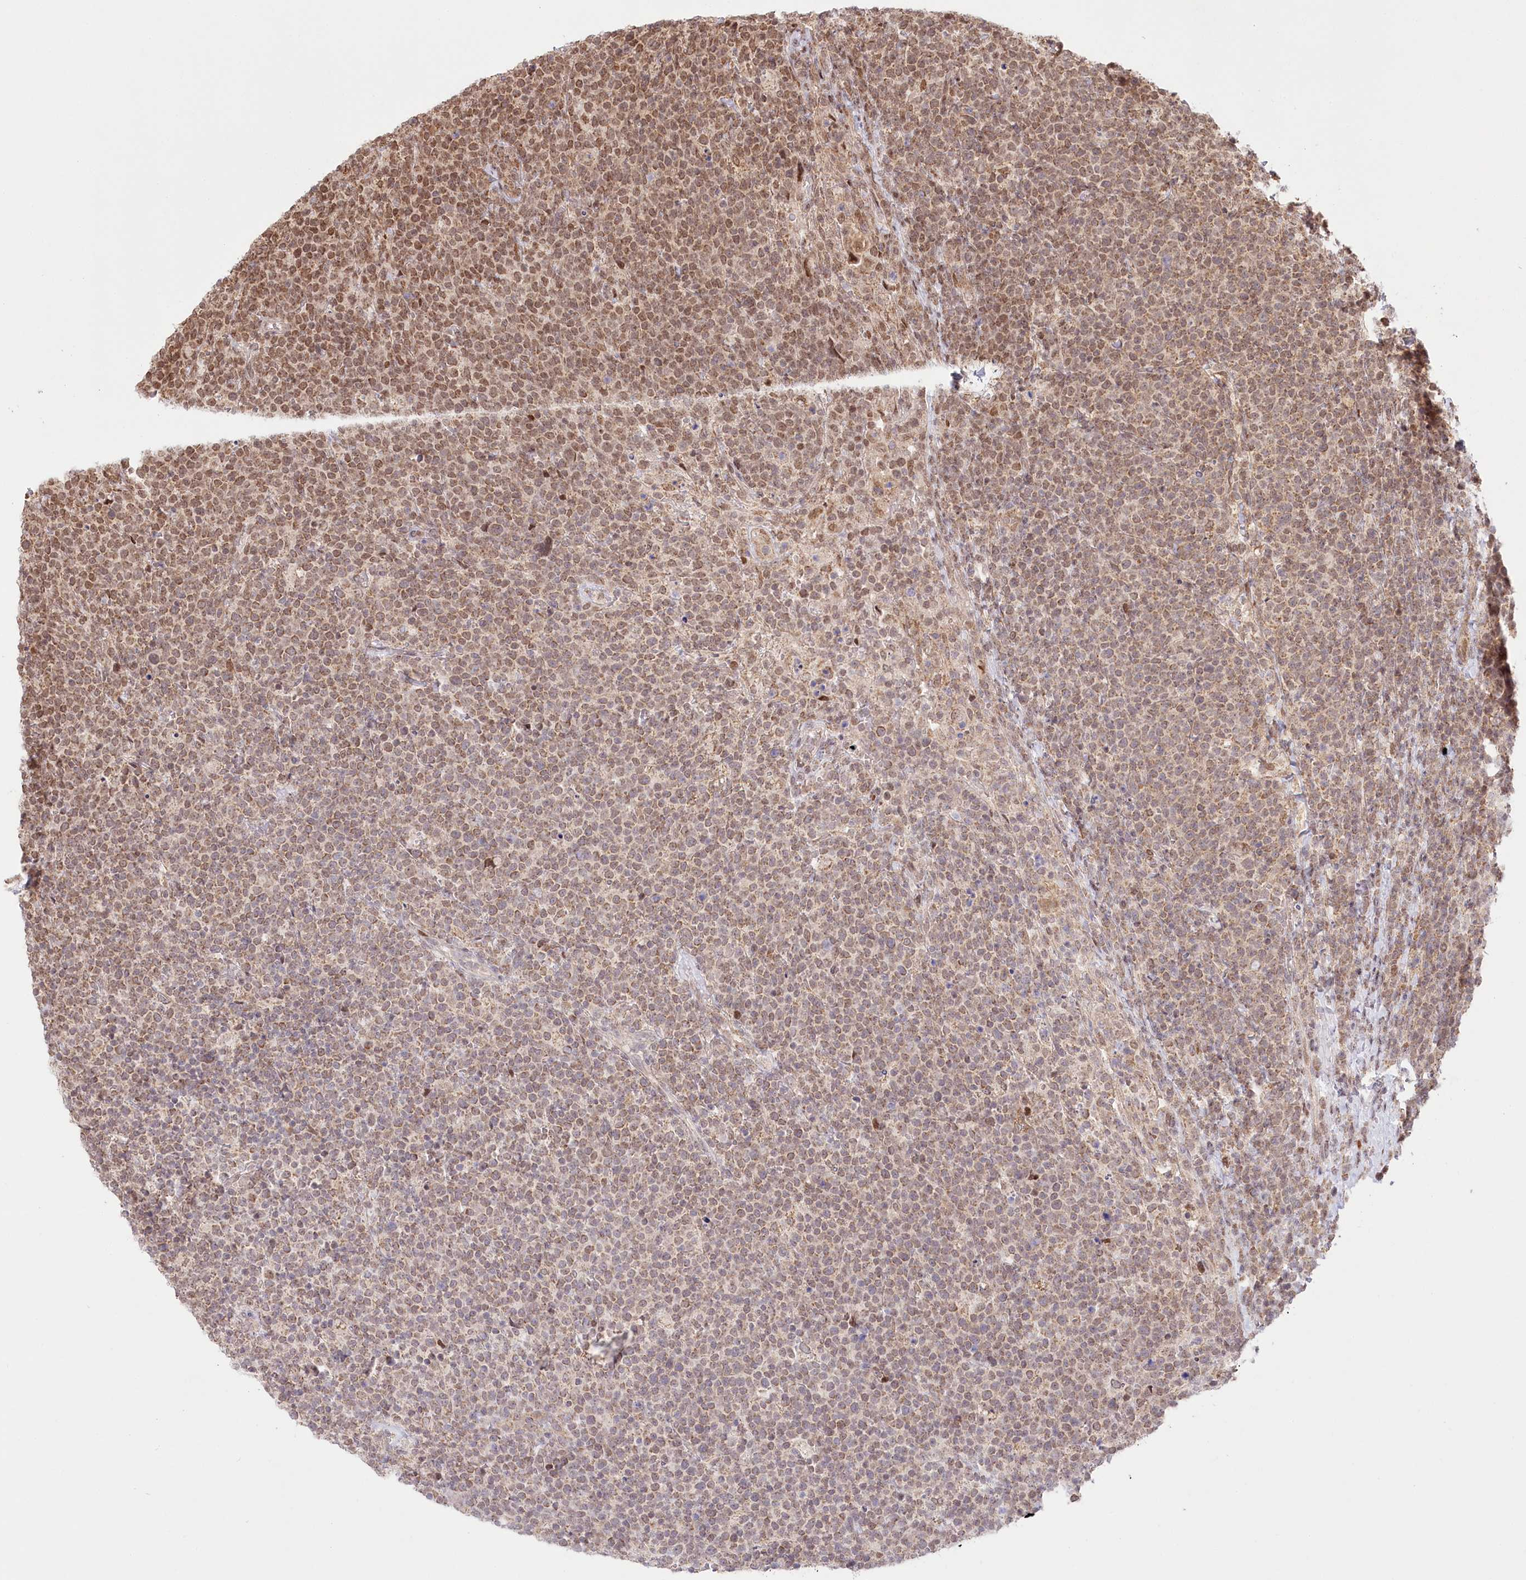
{"staining": {"intensity": "moderate", "quantity": ">75%", "location": "cytoplasmic/membranous,nuclear"}, "tissue": "lymphoma", "cell_type": "Tumor cells", "image_type": "cancer", "snomed": [{"axis": "morphology", "description": "Malignant lymphoma, non-Hodgkin's type, High grade"}, {"axis": "topography", "description": "Lymph node"}], "caption": "Immunohistochemistry micrograph of human lymphoma stained for a protein (brown), which reveals medium levels of moderate cytoplasmic/membranous and nuclear staining in about >75% of tumor cells.", "gene": "PYURF", "patient": {"sex": "male", "age": 61}}